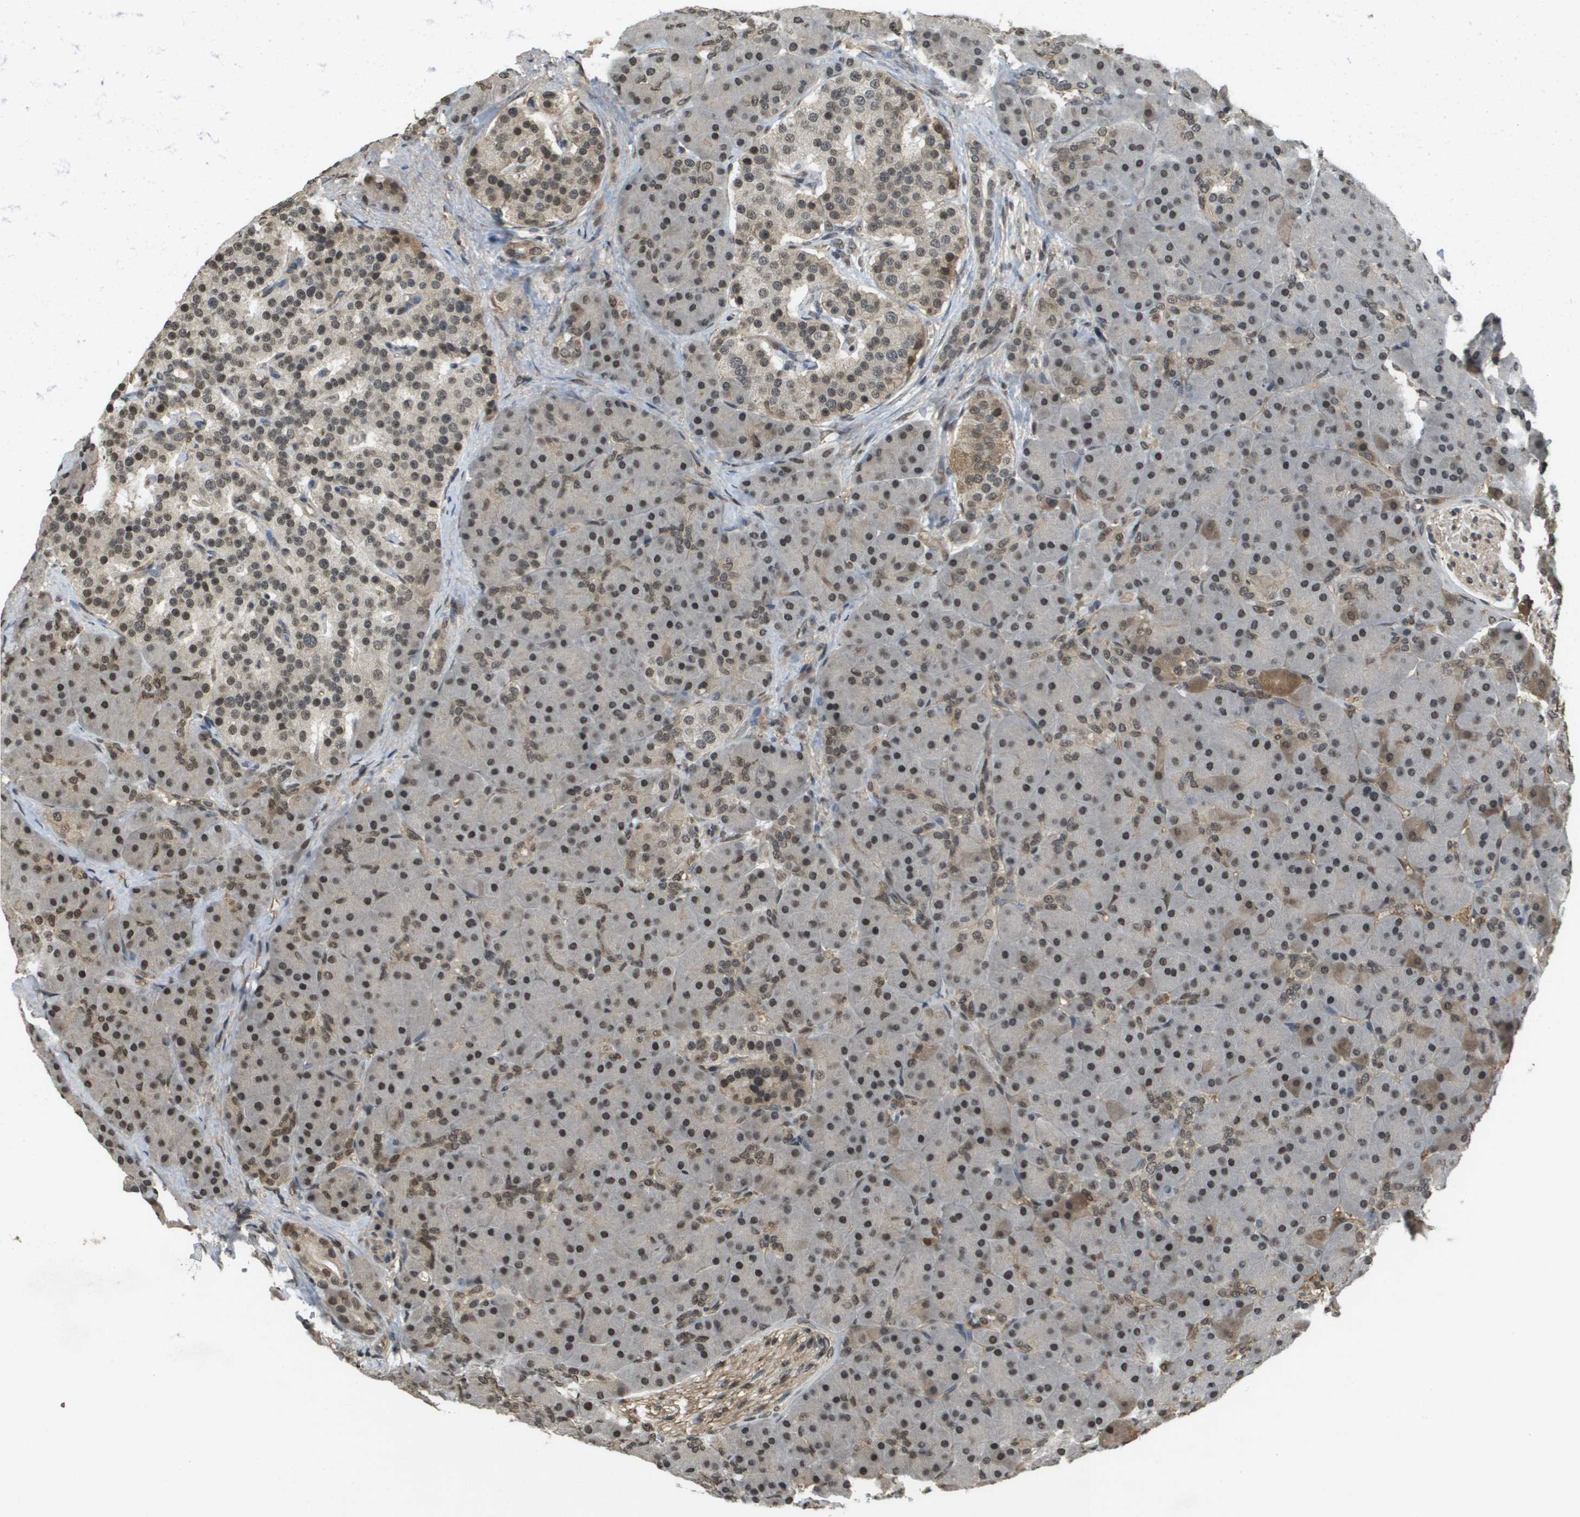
{"staining": {"intensity": "moderate", "quantity": "25%-75%", "location": "nuclear"}, "tissue": "pancreas", "cell_type": "Exocrine glandular cells", "image_type": "normal", "snomed": [{"axis": "morphology", "description": "Normal tissue, NOS"}, {"axis": "topography", "description": "Pancreas"}], "caption": "About 25%-75% of exocrine glandular cells in unremarkable human pancreas show moderate nuclear protein staining as visualized by brown immunohistochemical staining.", "gene": "NDRG2", "patient": {"sex": "male", "age": 66}}